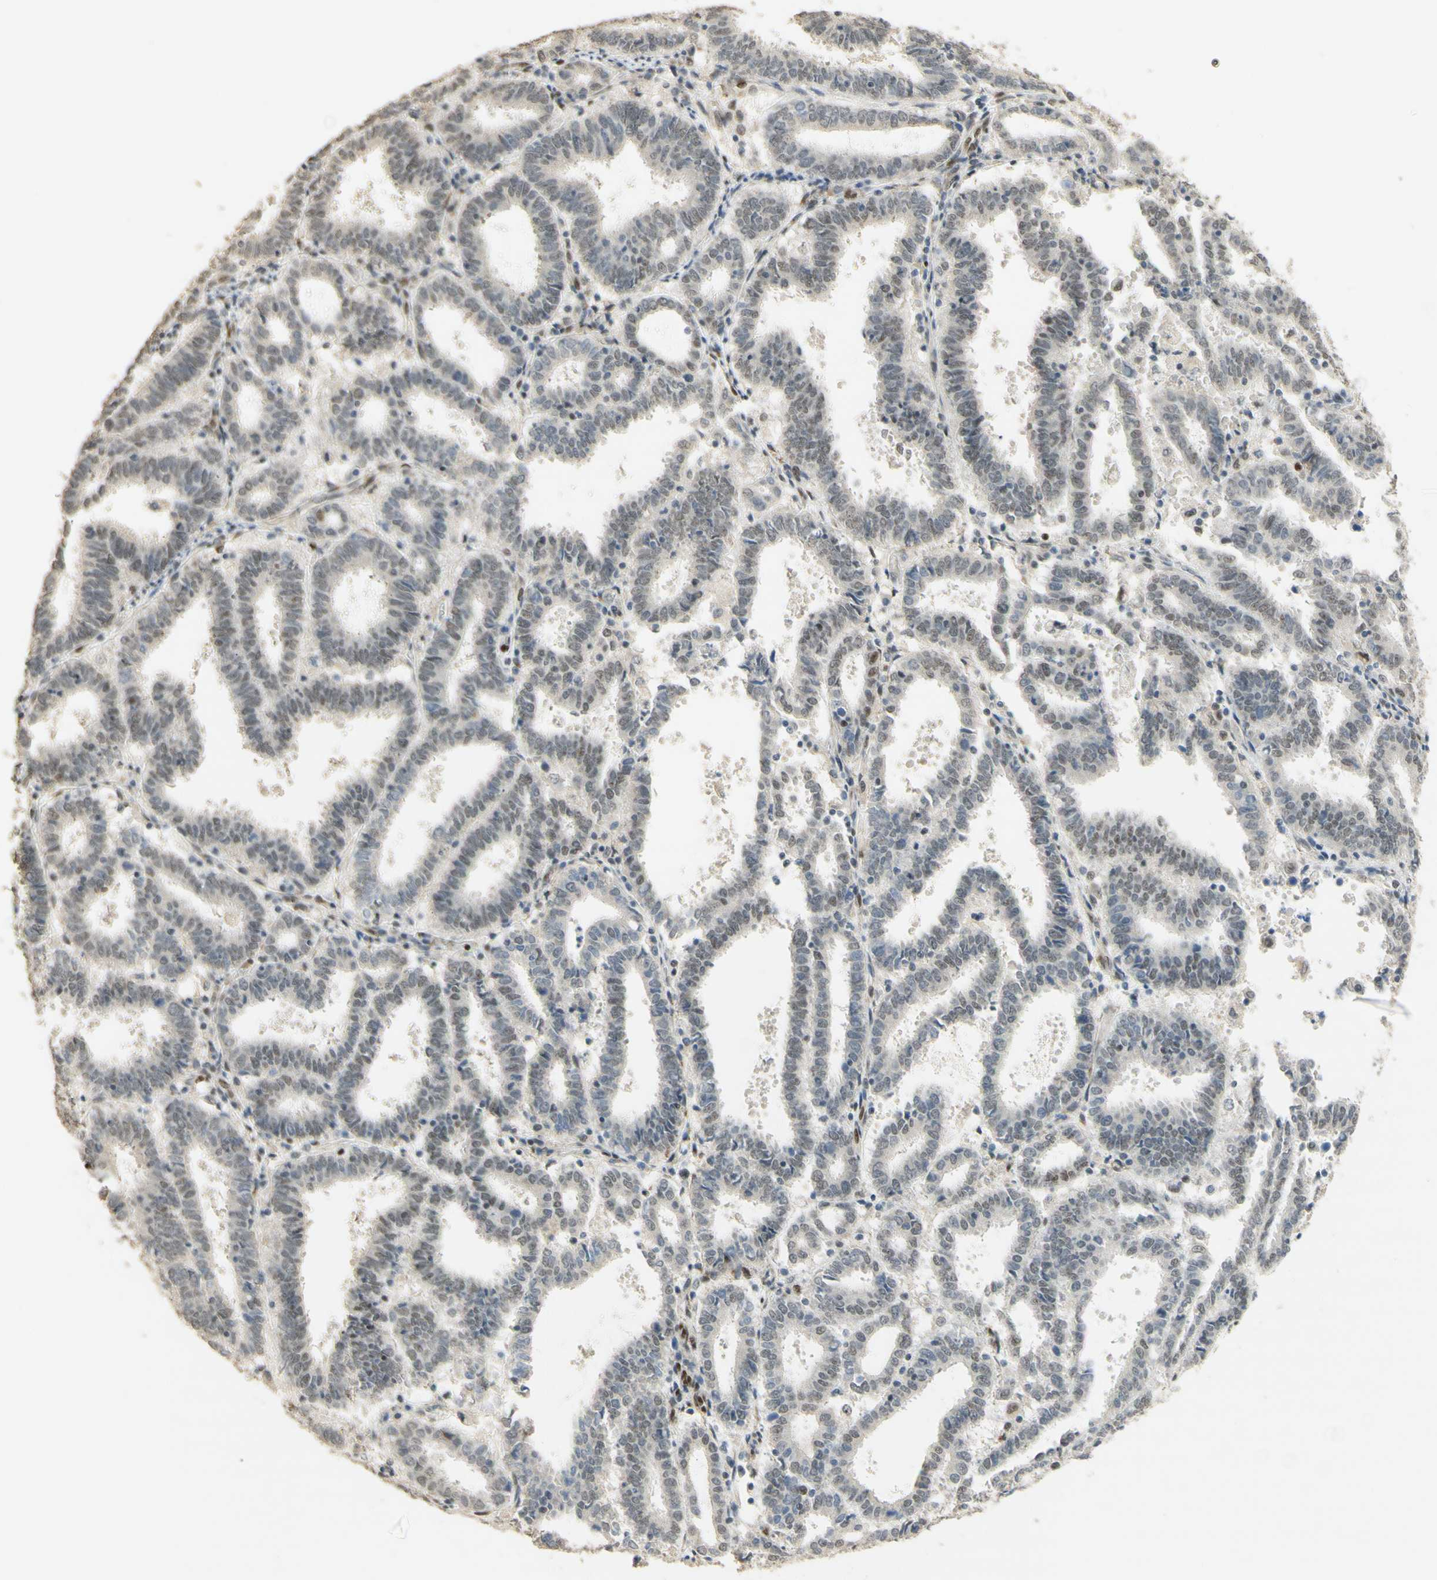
{"staining": {"intensity": "weak", "quantity": "25%-75%", "location": "nuclear"}, "tissue": "endometrial cancer", "cell_type": "Tumor cells", "image_type": "cancer", "snomed": [{"axis": "morphology", "description": "Adenocarcinoma, NOS"}, {"axis": "topography", "description": "Uterus"}], "caption": "An IHC photomicrograph of neoplastic tissue is shown. Protein staining in brown highlights weak nuclear positivity in endometrial adenocarcinoma within tumor cells.", "gene": "FOXP1", "patient": {"sex": "female", "age": 83}}